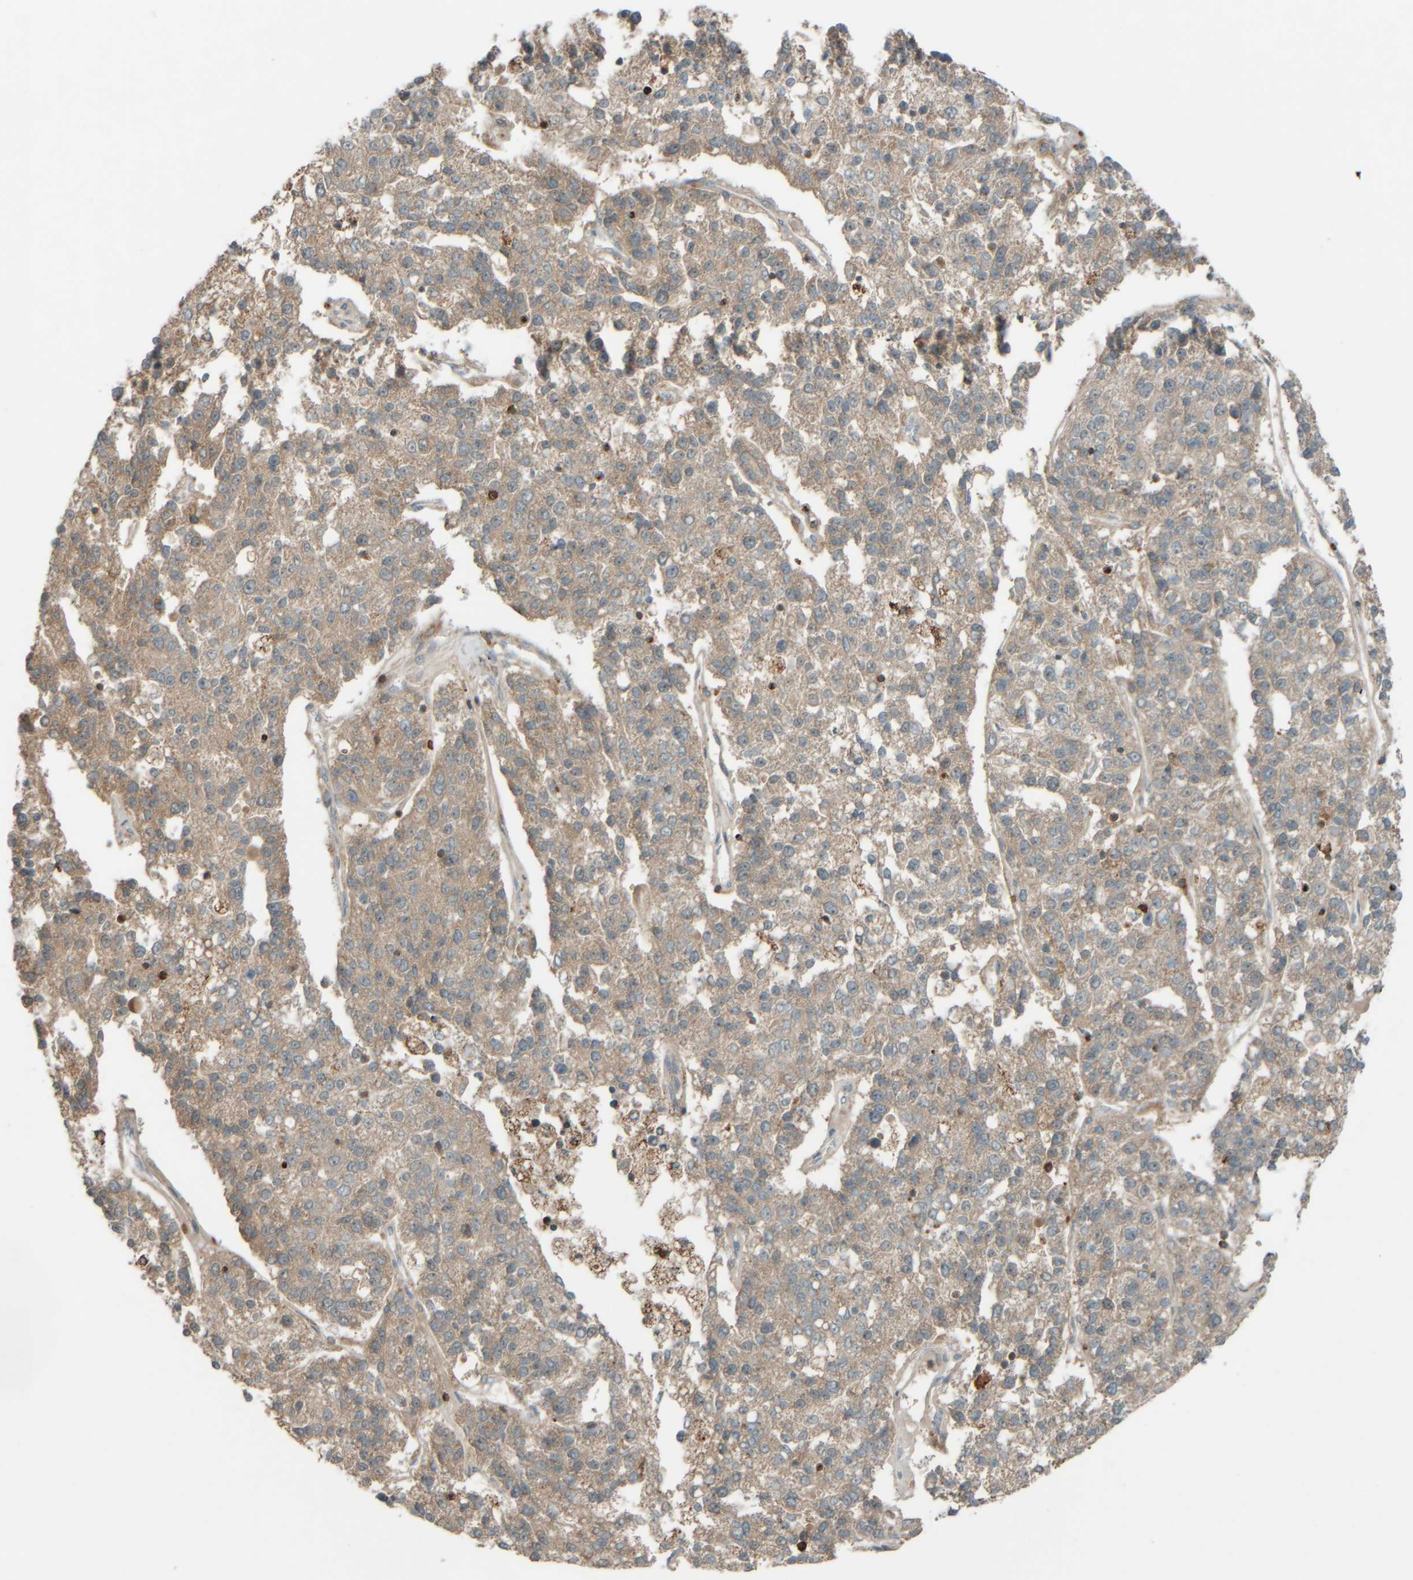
{"staining": {"intensity": "weak", "quantity": ">75%", "location": "cytoplasmic/membranous"}, "tissue": "pancreatic cancer", "cell_type": "Tumor cells", "image_type": "cancer", "snomed": [{"axis": "morphology", "description": "Adenocarcinoma, NOS"}, {"axis": "topography", "description": "Pancreas"}], "caption": "Protein staining displays weak cytoplasmic/membranous staining in approximately >75% of tumor cells in pancreatic cancer.", "gene": "SPAG5", "patient": {"sex": "female", "age": 61}}